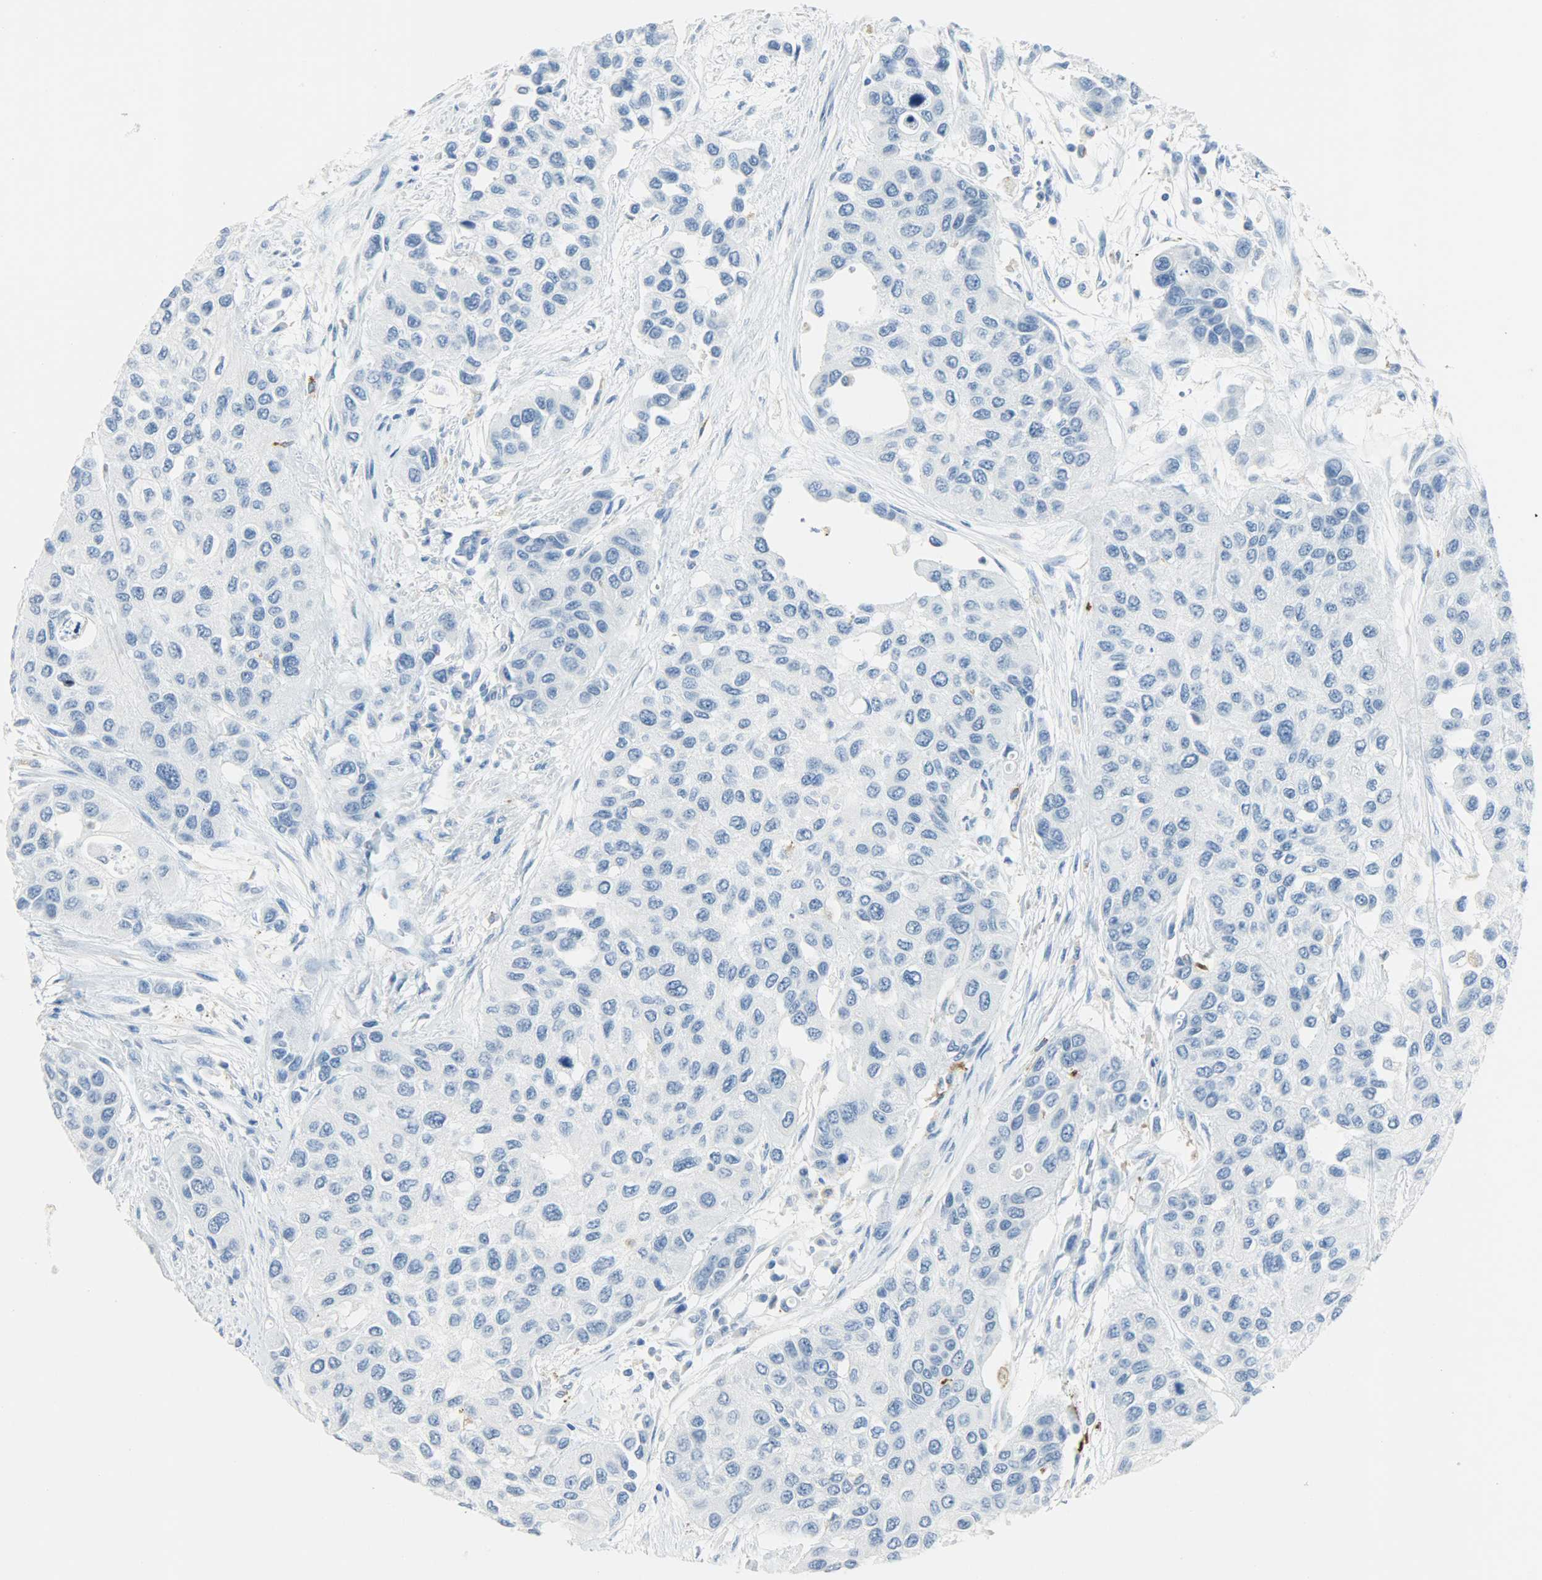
{"staining": {"intensity": "negative", "quantity": "none", "location": "none"}, "tissue": "urothelial cancer", "cell_type": "Tumor cells", "image_type": "cancer", "snomed": [{"axis": "morphology", "description": "Urothelial carcinoma, High grade"}, {"axis": "topography", "description": "Urinary bladder"}], "caption": "This is a image of immunohistochemistry (IHC) staining of urothelial cancer, which shows no positivity in tumor cells.", "gene": "PTPN6", "patient": {"sex": "female", "age": 56}}